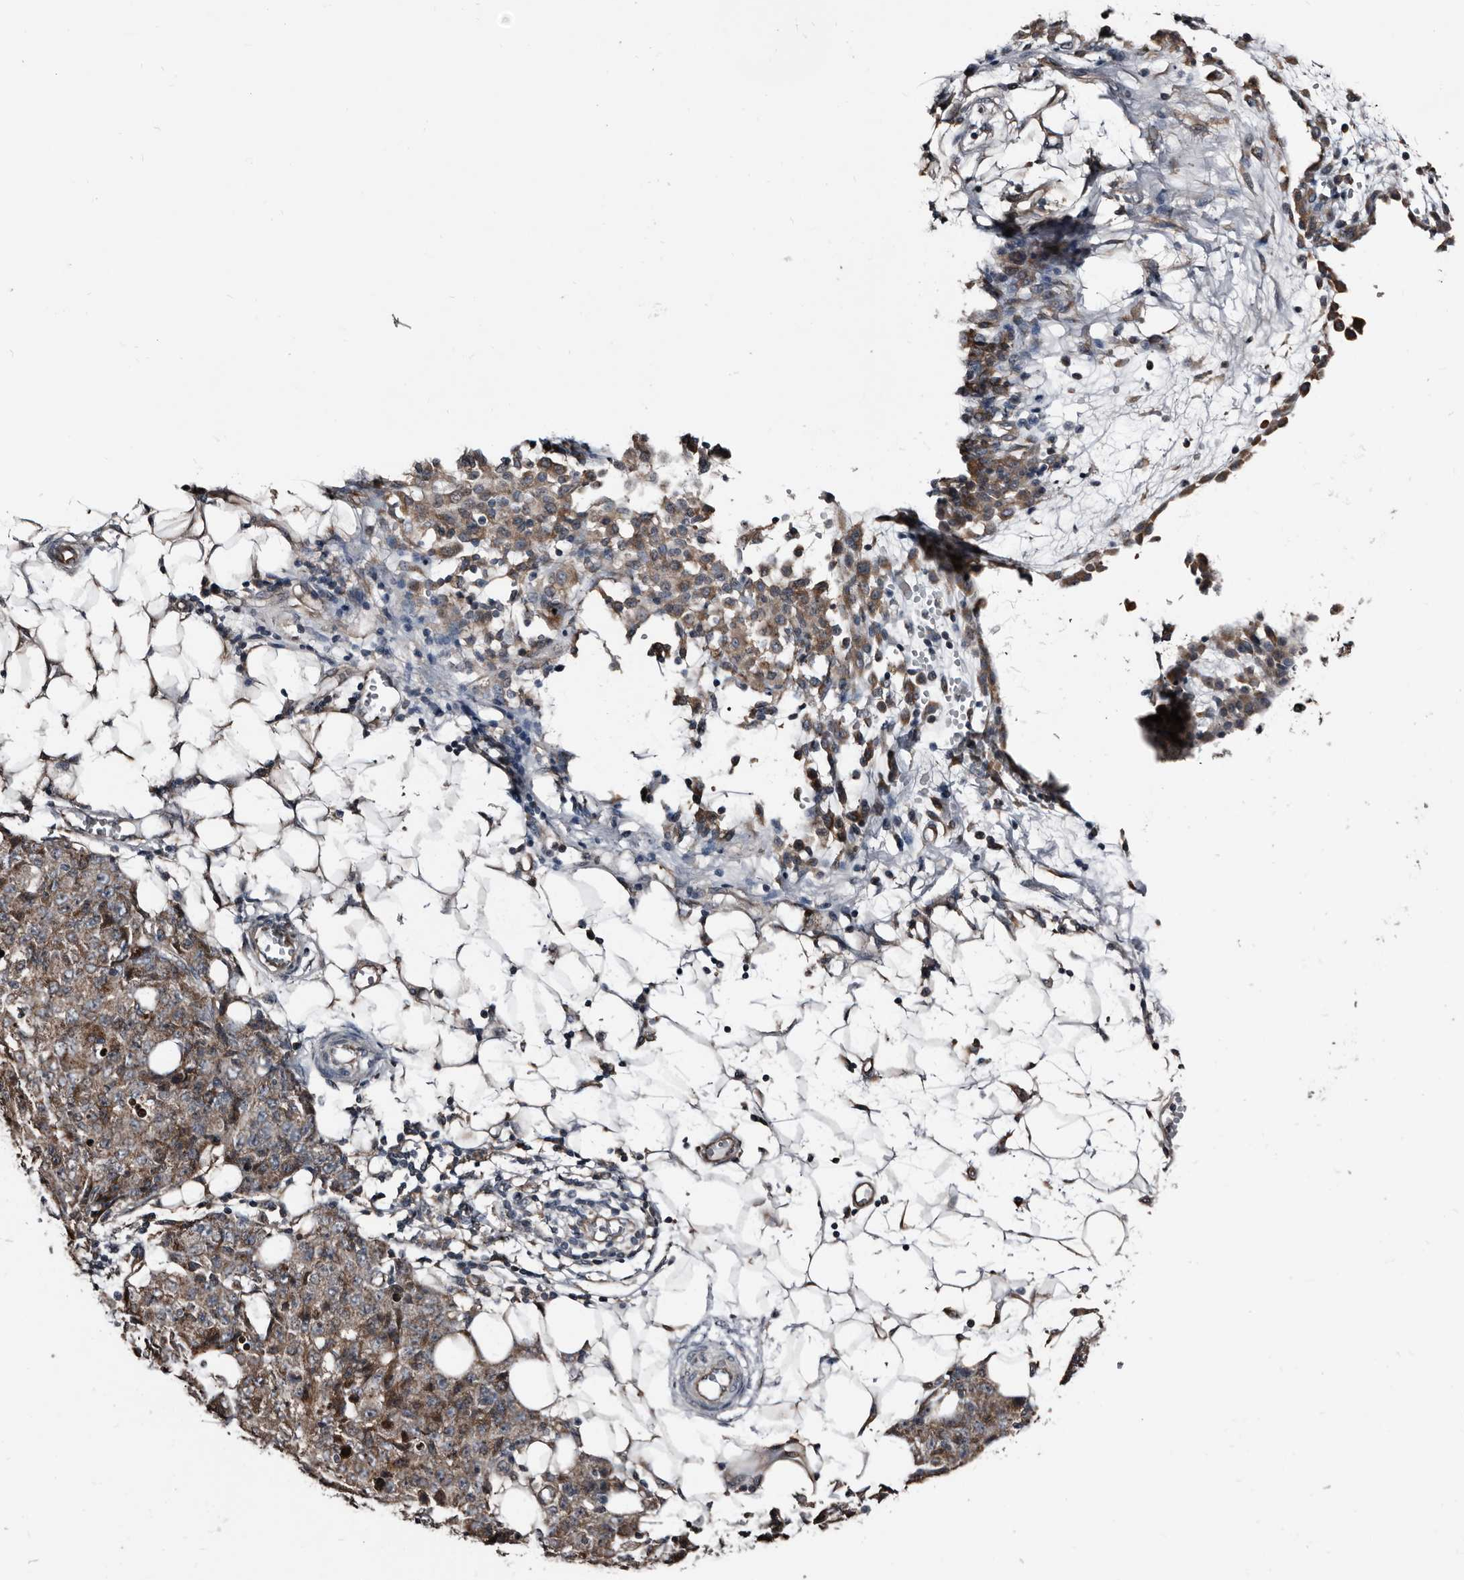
{"staining": {"intensity": "weak", "quantity": ">75%", "location": "cytoplasmic/membranous"}, "tissue": "ovarian cancer", "cell_type": "Tumor cells", "image_type": "cancer", "snomed": [{"axis": "morphology", "description": "Carcinoma, endometroid"}, {"axis": "topography", "description": "Ovary"}], "caption": "This is an image of immunohistochemistry (IHC) staining of ovarian cancer, which shows weak expression in the cytoplasmic/membranous of tumor cells.", "gene": "DHPS", "patient": {"sex": "female", "age": 42}}